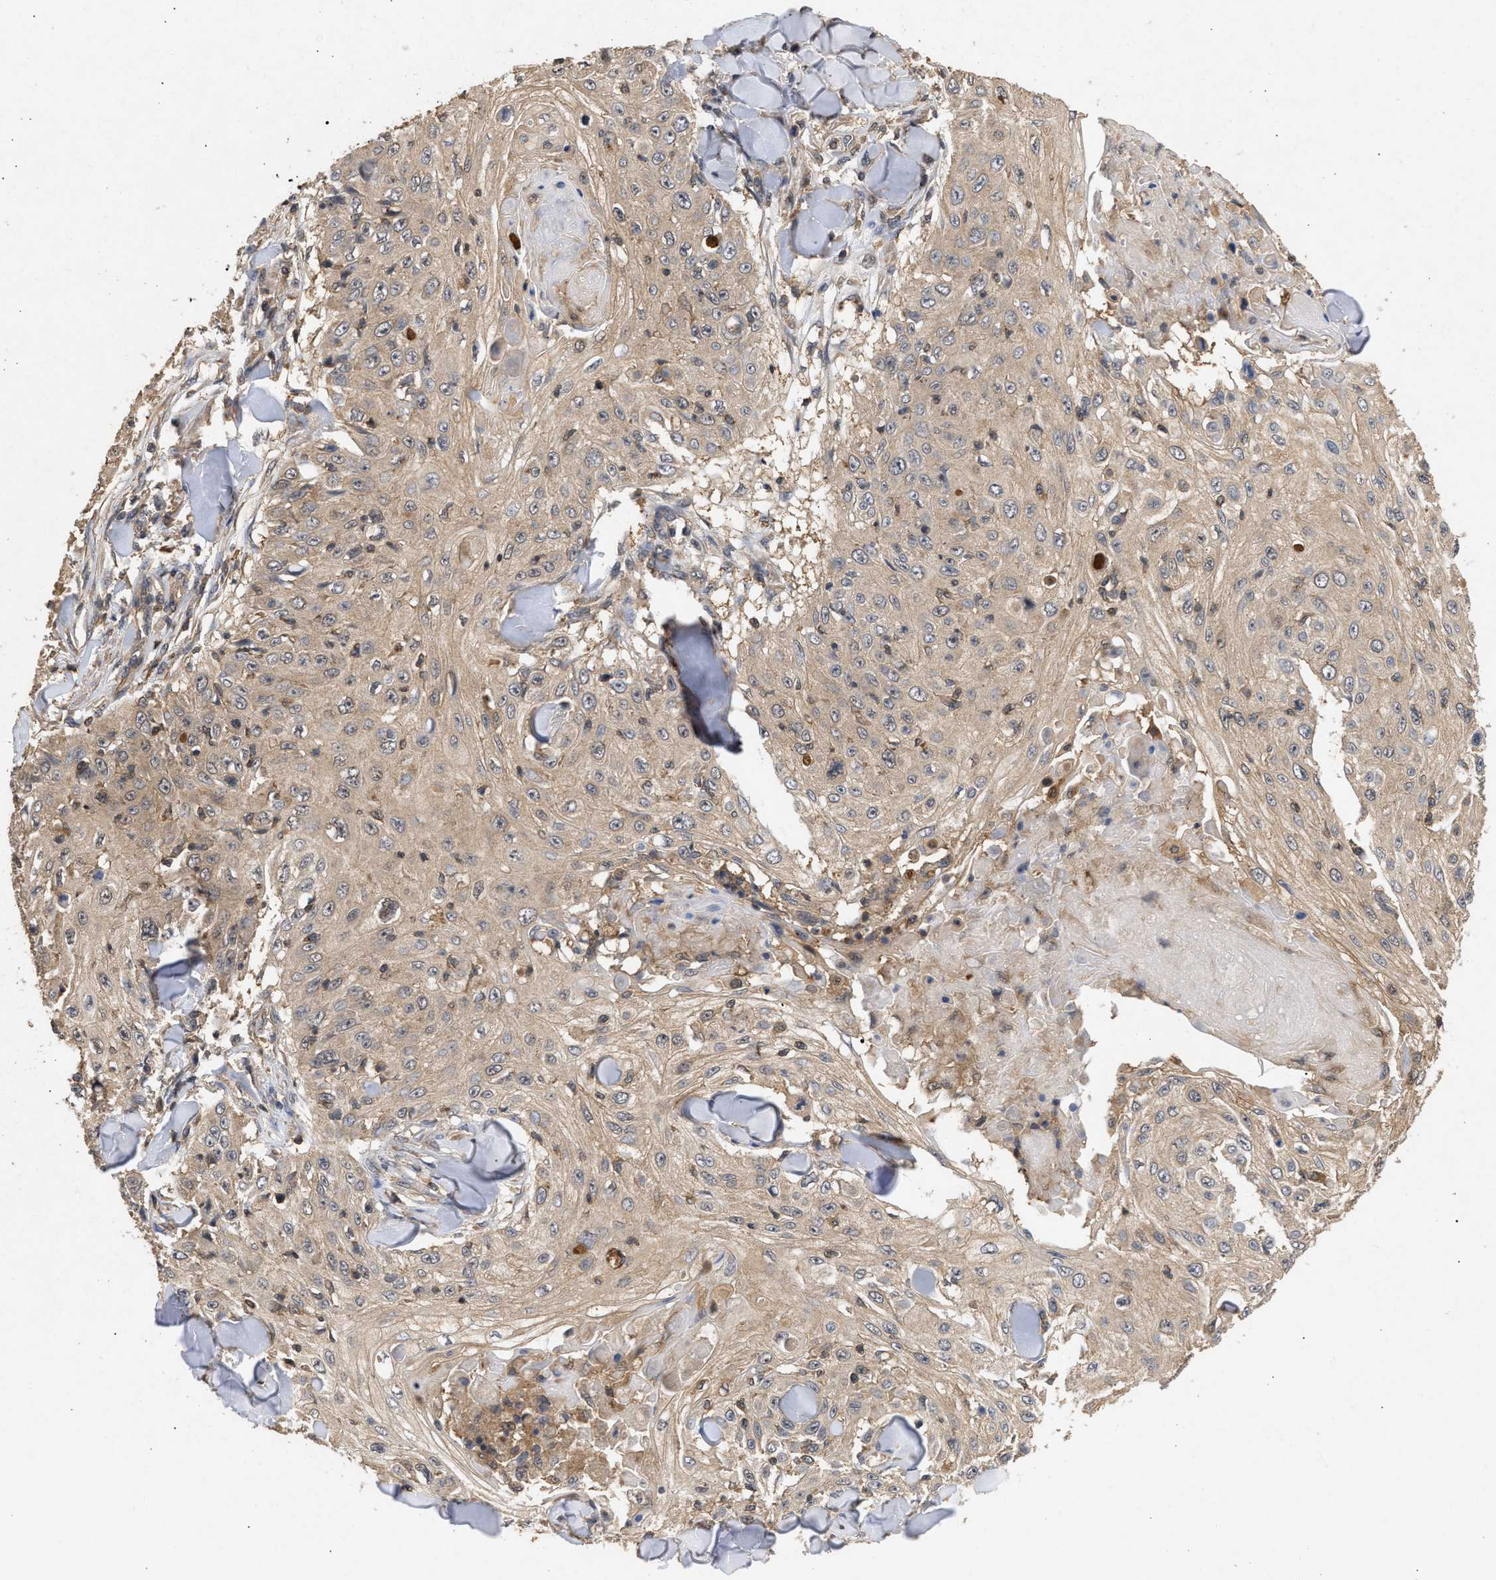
{"staining": {"intensity": "weak", "quantity": ">75%", "location": "cytoplasmic/membranous"}, "tissue": "skin cancer", "cell_type": "Tumor cells", "image_type": "cancer", "snomed": [{"axis": "morphology", "description": "Squamous cell carcinoma, NOS"}, {"axis": "topography", "description": "Skin"}], "caption": "IHC (DAB (3,3'-diaminobenzidine)) staining of skin cancer displays weak cytoplasmic/membranous protein staining in about >75% of tumor cells.", "gene": "FITM1", "patient": {"sex": "male", "age": 86}}